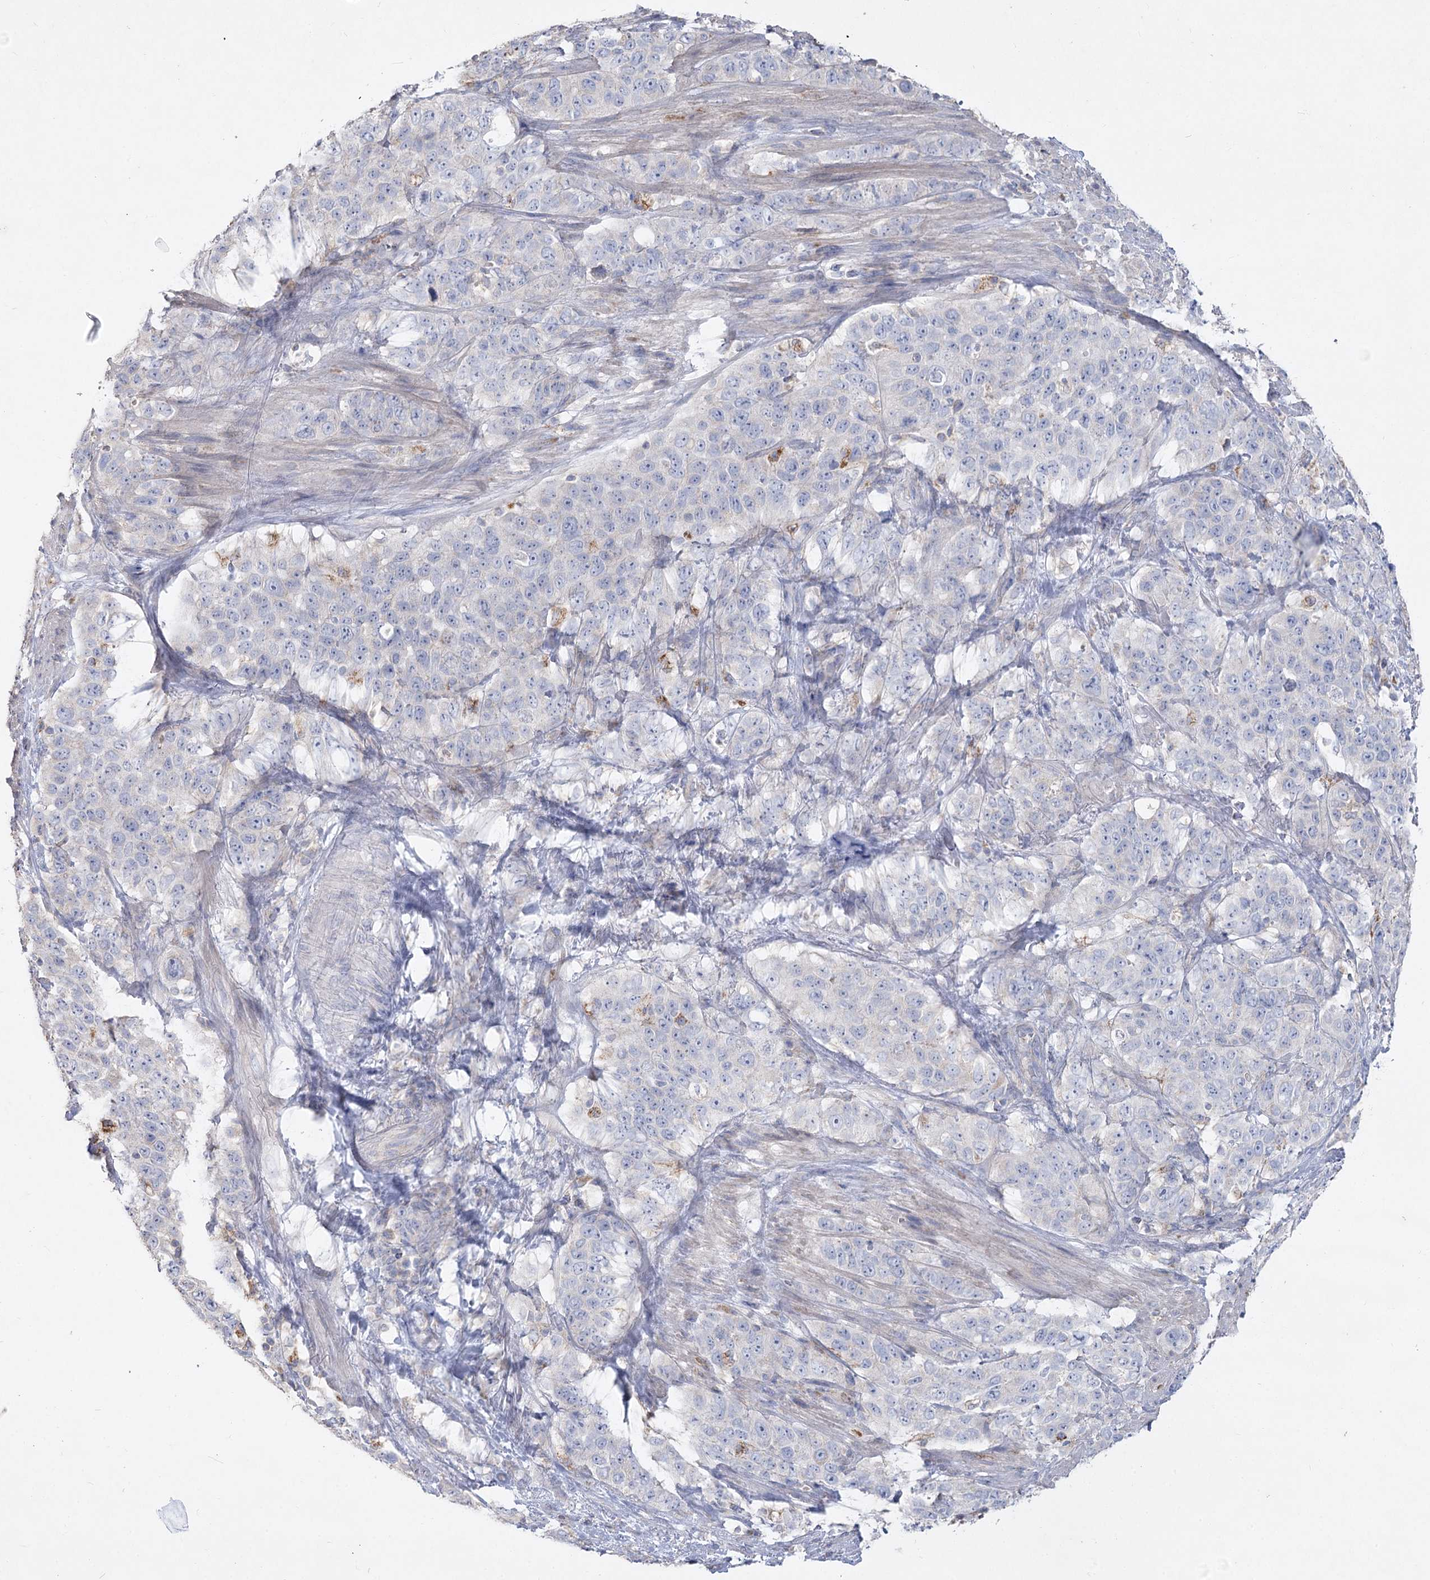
{"staining": {"intensity": "negative", "quantity": "none", "location": "none"}, "tissue": "stomach cancer", "cell_type": "Tumor cells", "image_type": "cancer", "snomed": [{"axis": "morphology", "description": "Adenocarcinoma, NOS"}, {"axis": "topography", "description": "Stomach"}], "caption": "An IHC micrograph of adenocarcinoma (stomach) is shown. There is no staining in tumor cells of adenocarcinoma (stomach).", "gene": "TMEM187", "patient": {"sex": "male", "age": 48}}